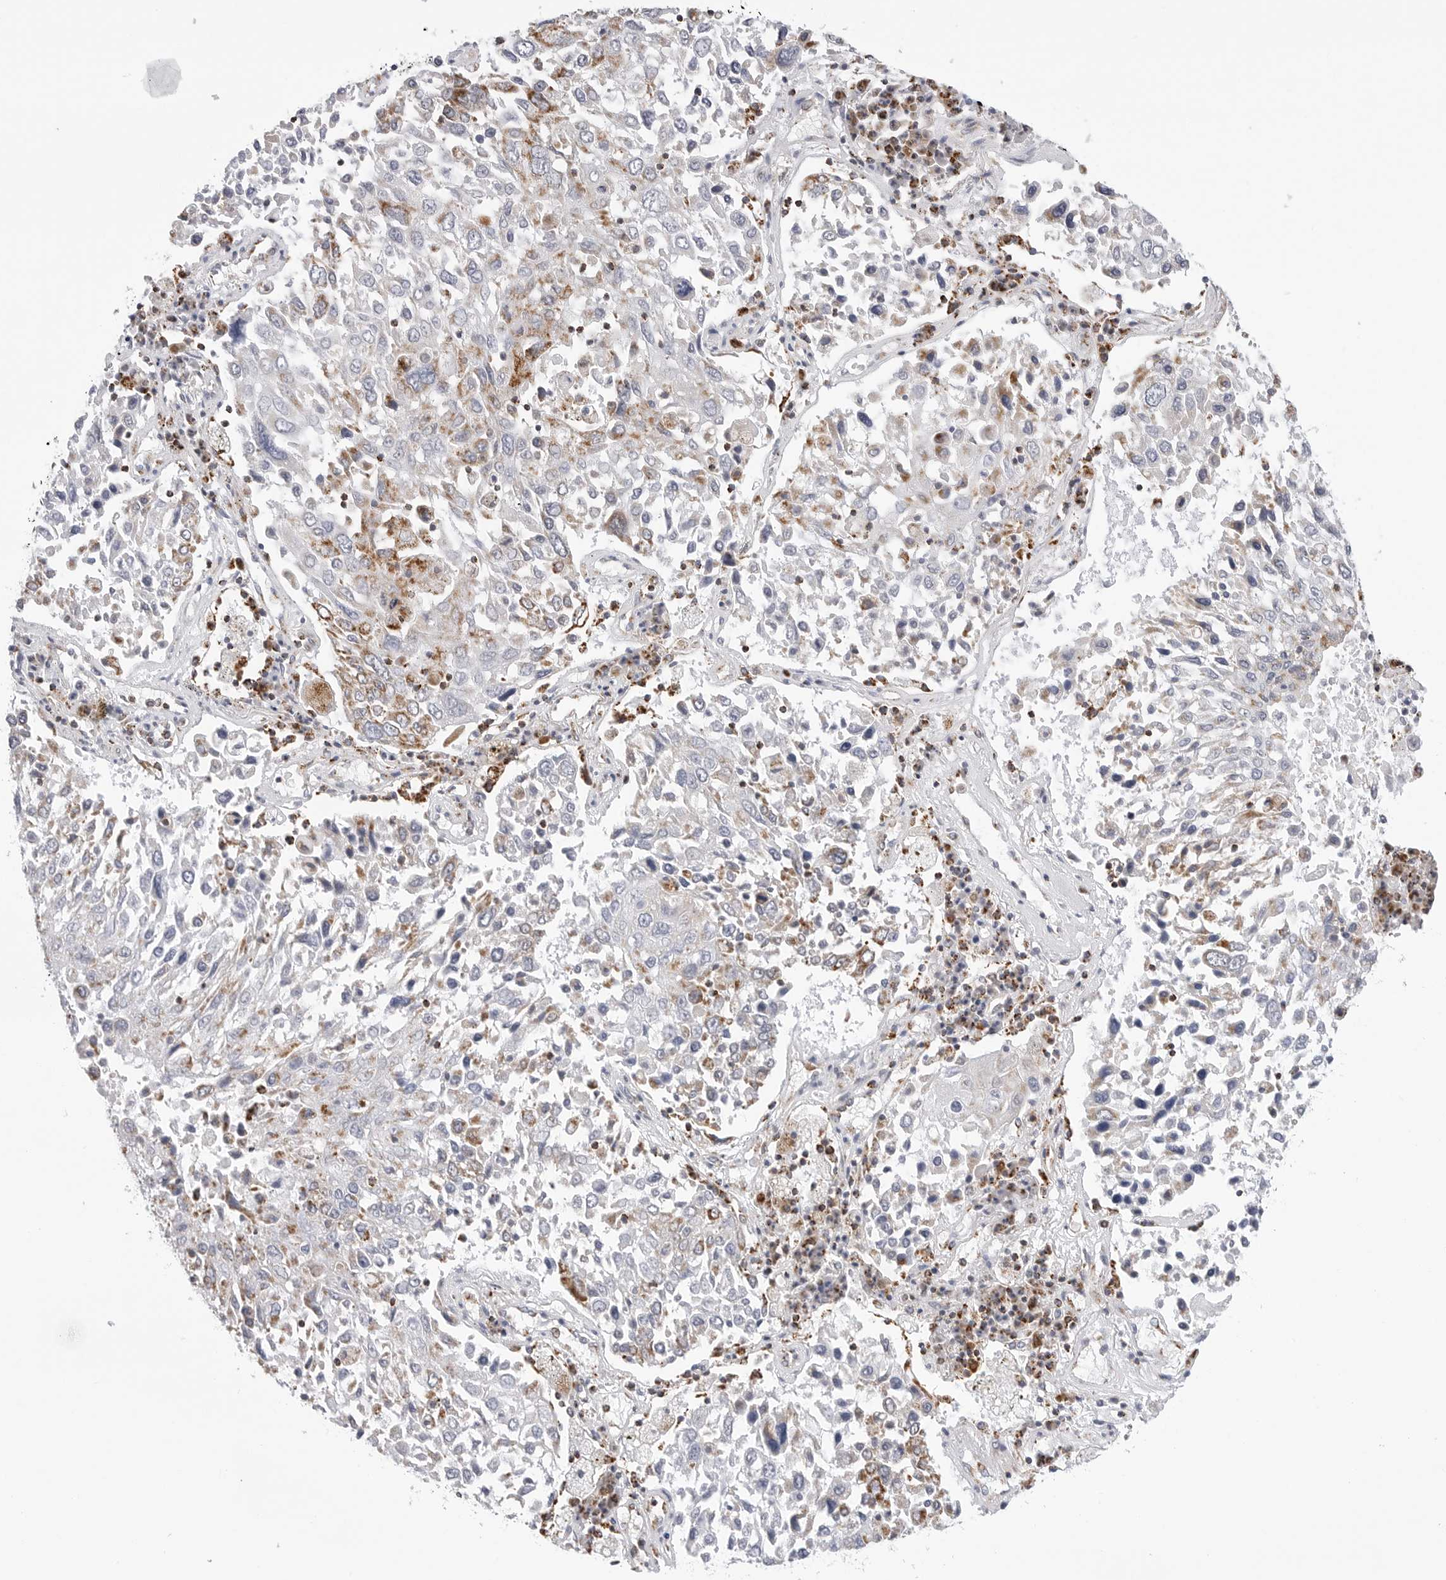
{"staining": {"intensity": "moderate", "quantity": "<25%", "location": "cytoplasmic/membranous"}, "tissue": "lung cancer", "cell_type": "Tumor cells", "image_type": "cancer", "snomed": [{"axis": "morphology", "description": "Squamous cell carcinoma, NOS"}, {"axis": "topography", "description": "Lung"}], "caption": "This is an image of IHC staining of lung squamous cell carcinoma, which shows moderate expression in the cytoplasmic/membranous of tumor cells.", "gene": "ATP5IF1", "patient": {"sex": "male", "age": 65}}